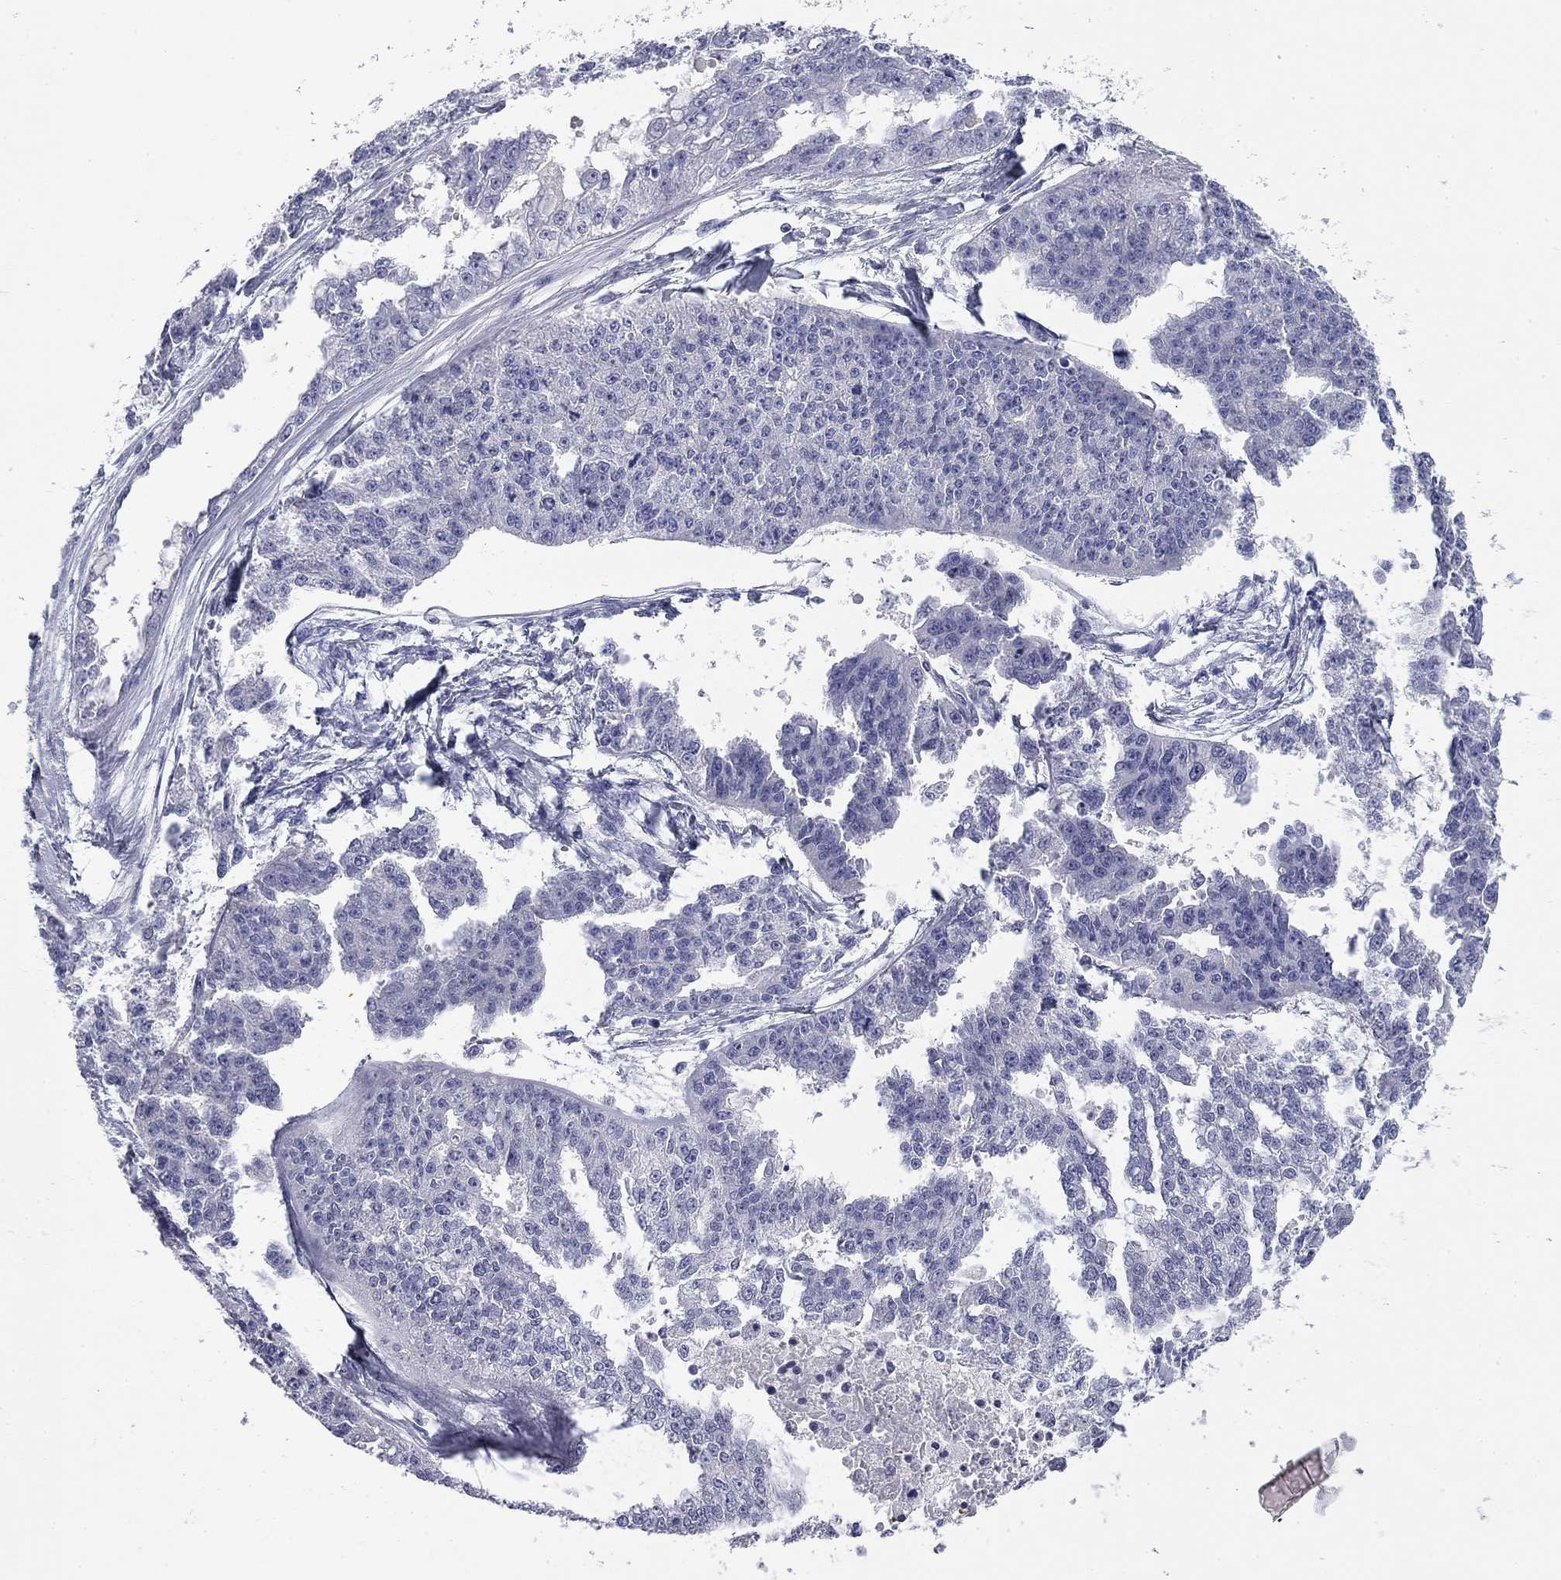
{"staining": {"intensity": "negative", "quantity": "none", "location": "none"}, "tissue": "ovarian cancer", "cell_type": "Tumor cells", "image_type": "cancer", "snomed": [{"axis": "morphology", "description": "Cystadenocarcinoma, serous, NOS"}, {"axis": "topography", "description": "Ovary"}], "caption": "DAB immunohistochemical staining of ovarian cancer (serous cystadenocarcinoma) reveals no significant positivity in tumor cells.", "gene": "ABCC2", "patient": {"sex": "female", "age": 58}}